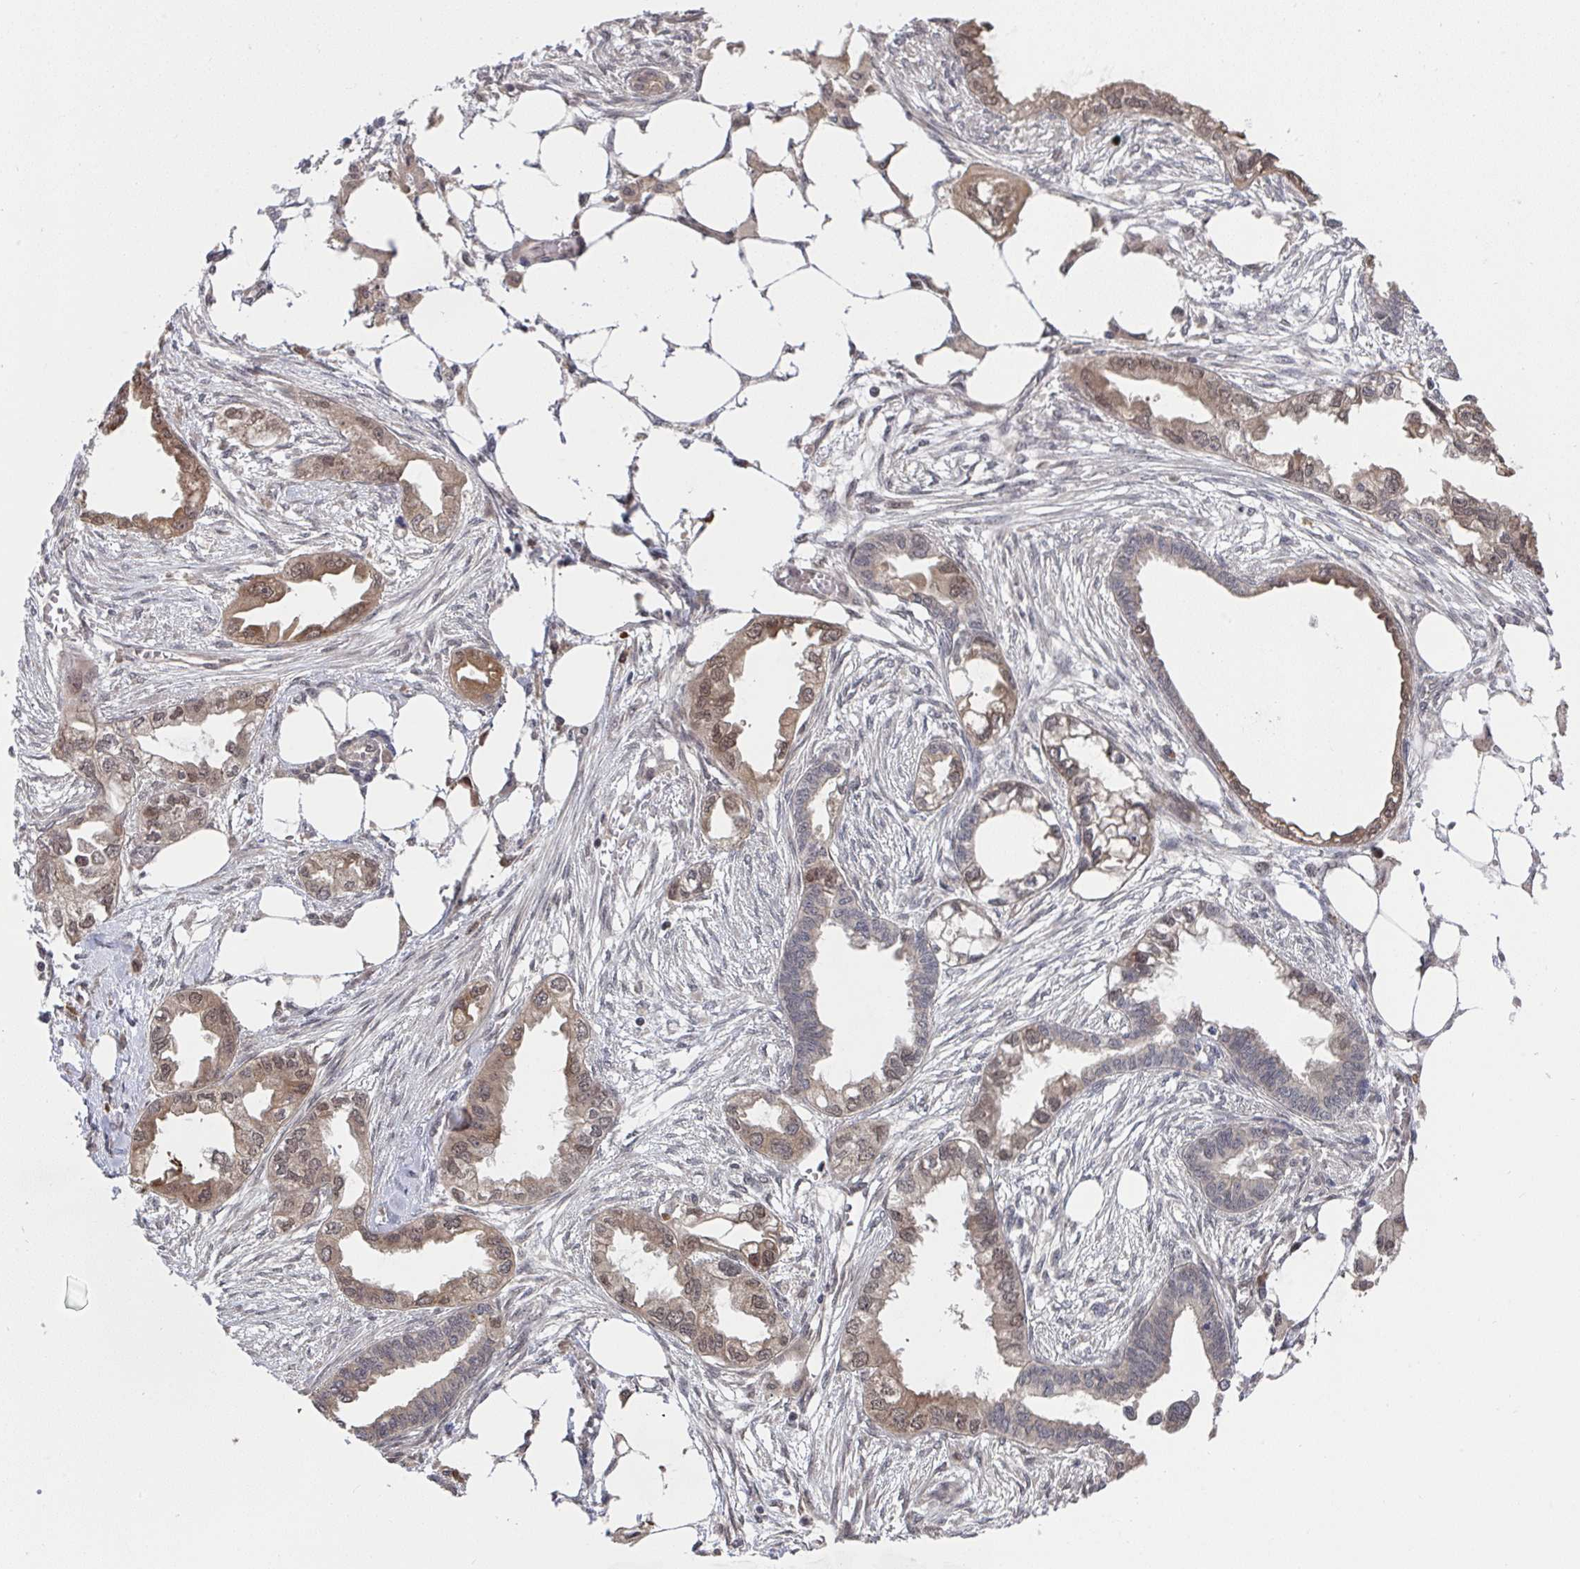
{"staining": {"intensity": "moderate", "quantity": ">75%", "location": "cytoplasmic/membranous,nuclear"}, "tissue": "endometrial cancer", "cell_type": "Tumor cells", "image_type": "cancer", "snomed": [{"axis": "morphology", "description": "Adenocarcinoma, NOS"}, {"axis": "morphology", "description": "Adenocarcinoma, metastatic, NOS"}, {"axis": "topography", "description": "Adipose tissue"}, {"axis": "topography", "description": "Endometrium"}], "caption": "Endometrial adenocarcinoma tissue shows moderate cytoplasmic/membranous and nuclear positivity in about >75% of tumor cells", "gene": "JMJD1C", "patient": {"sex": "female", "age": 67}}